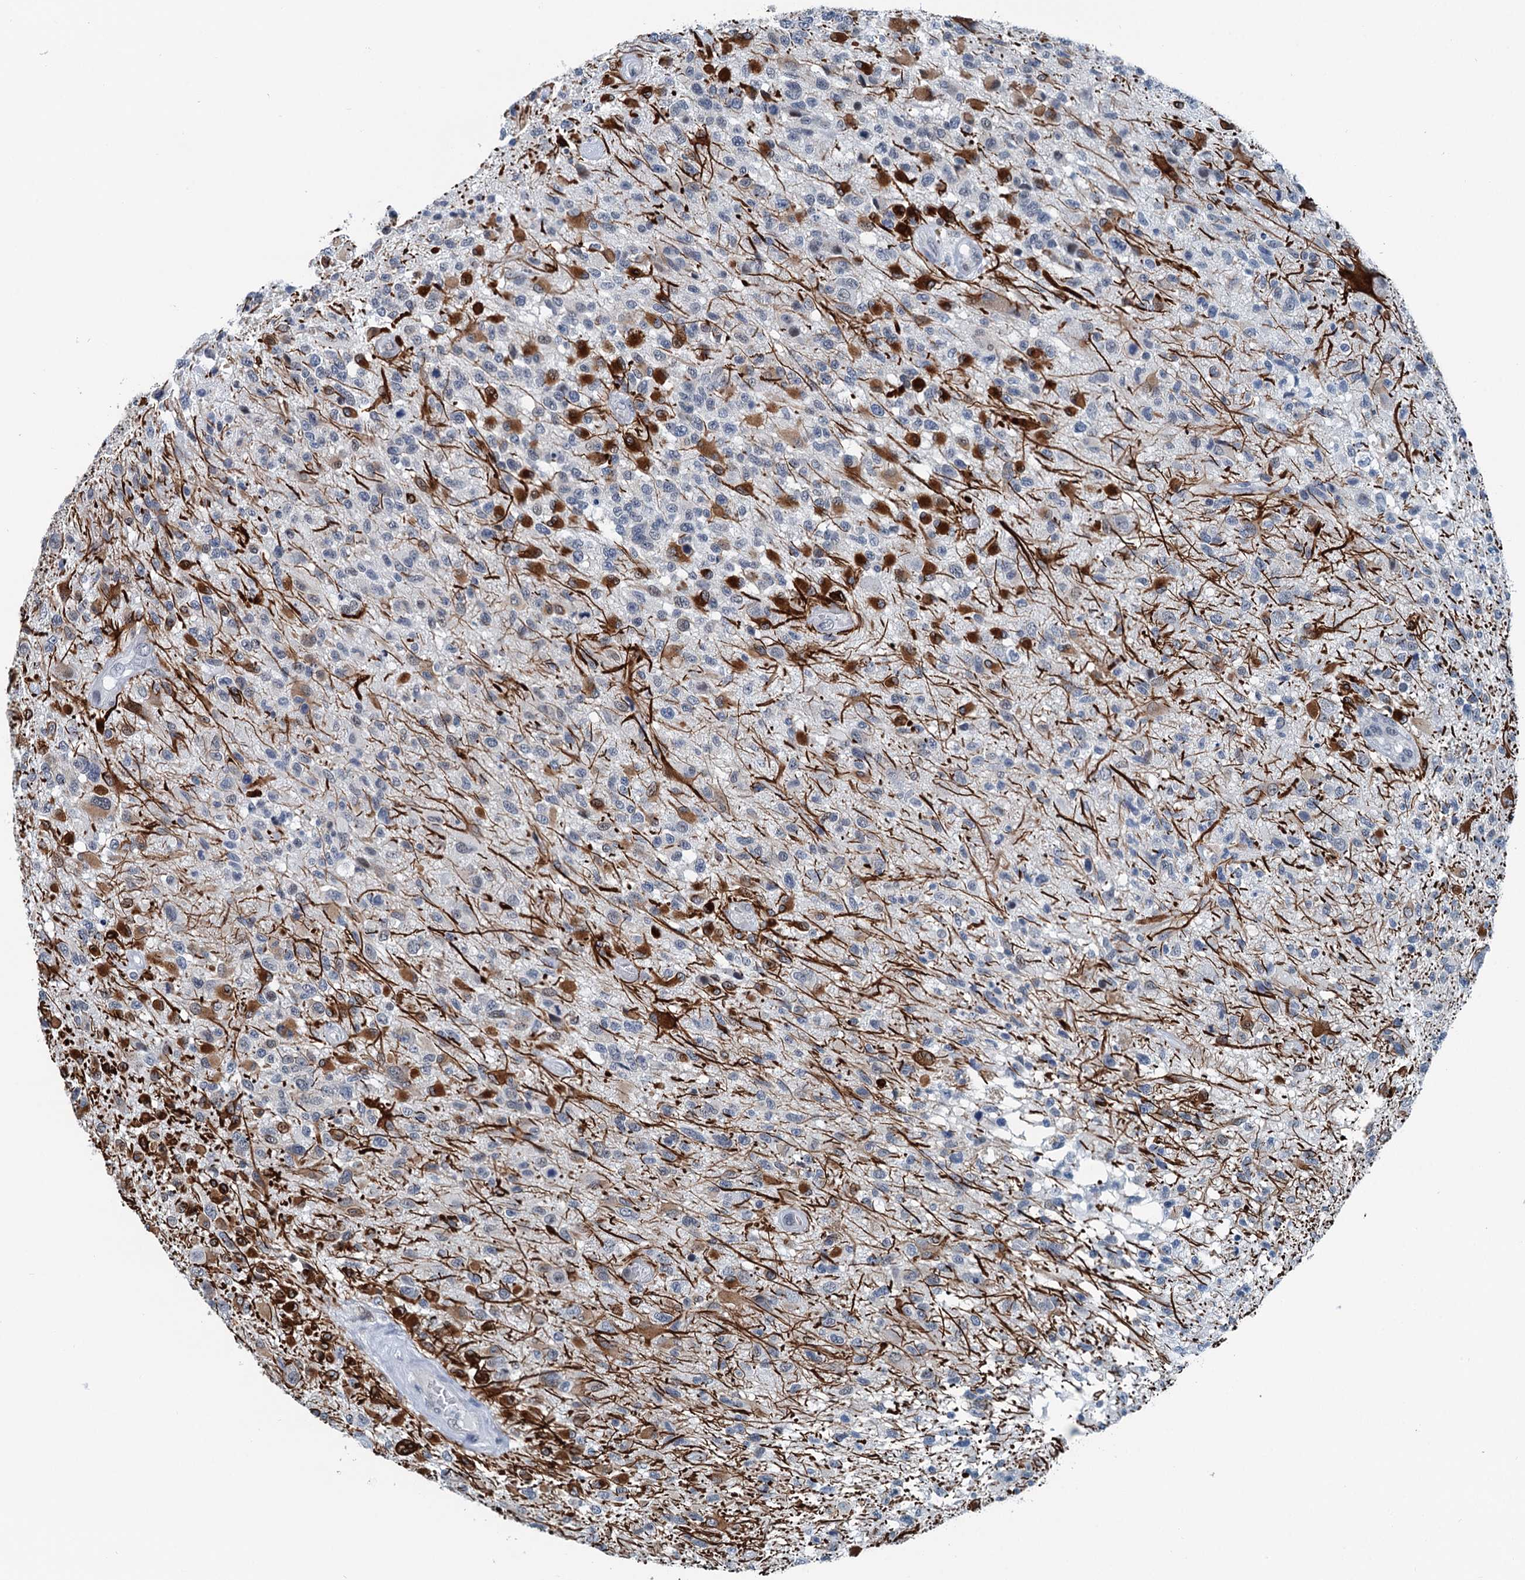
{"staining": {"intensity": "strong", "quantity": "<25%", "location": "cytoplasmic/membranous"}, "tissue": "glioma", "cell_type": "Tumor cells", "image_type": "cancer", "snomed": [{"axis": "morphology", "description": "Glioma, malignant, High grade"}, {"axis": "morphology", "description": "Glioblastoma, NOS"}, {"axis": "topography", "description": "Brain"}], "caption": "Malignant high-grade glioma stained for a protein exhibits strong cytoplasmic/membranous positivity in tumor cells. Using DAB (brown) and hematoxylin (blue) stains, captured at high magnification using brightfield microscopy.", "gene": "TRPT1", "patient": {"sex": "male", "age": 60}}